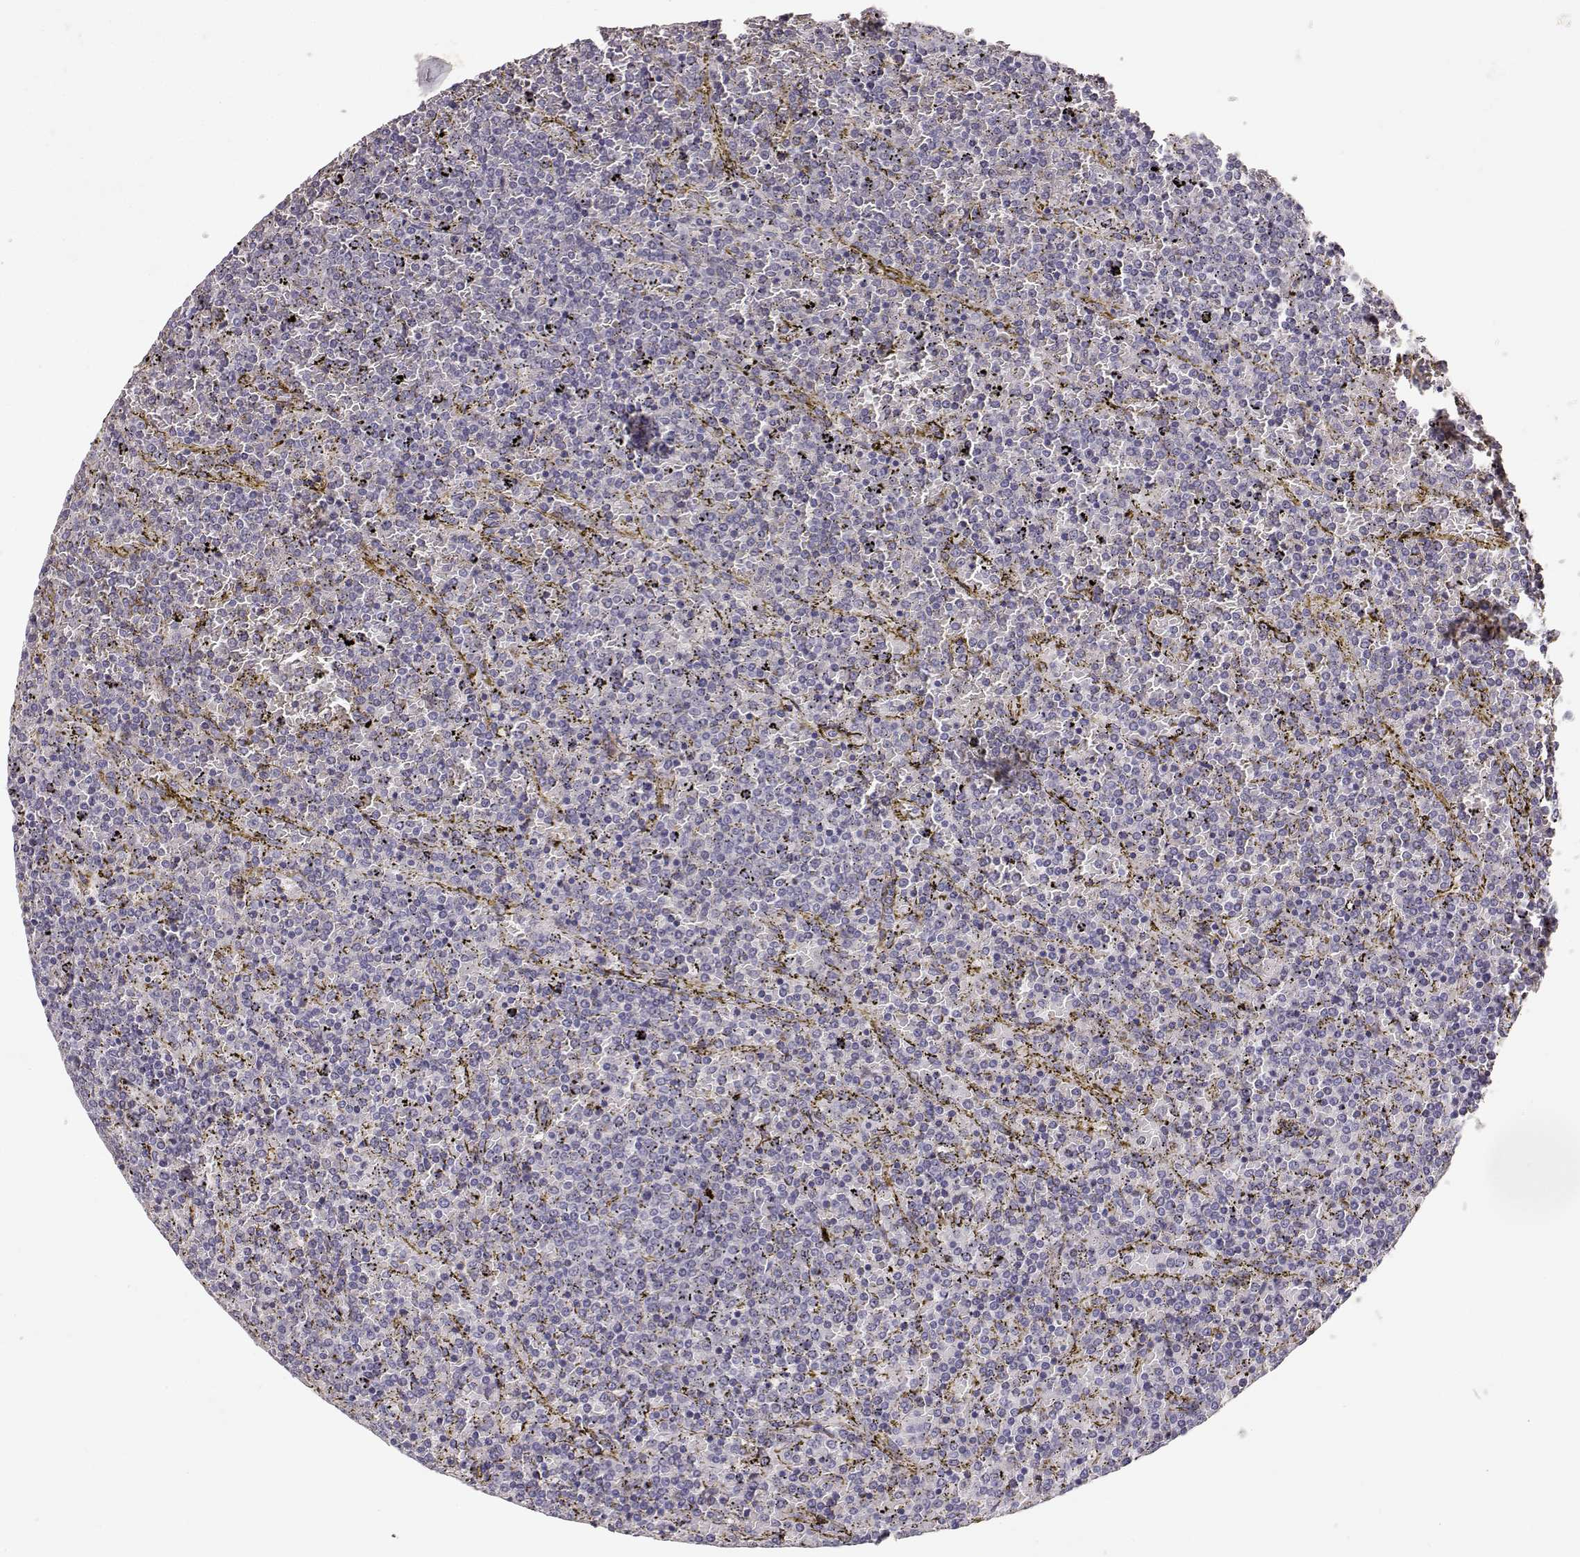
{"staining": {"intensity": "negative", "quantity": "none", "location": "none"}, "tissue": "lymphoma", "cell_type": "Tumor cells", "image_type": "cancer", "snomed": [{"axis": "morphology", "description": "Malignant lymphoma, non-Hodgkin's type, Low grade"}, {"axis": "topography", "description": "Spleen"}], "caption": "Micrograph shows no protein positivity in tumor cells of lymphoma tissue.", "gene": "LAMC1", "patient": {"sex": "female", "age": 77}}